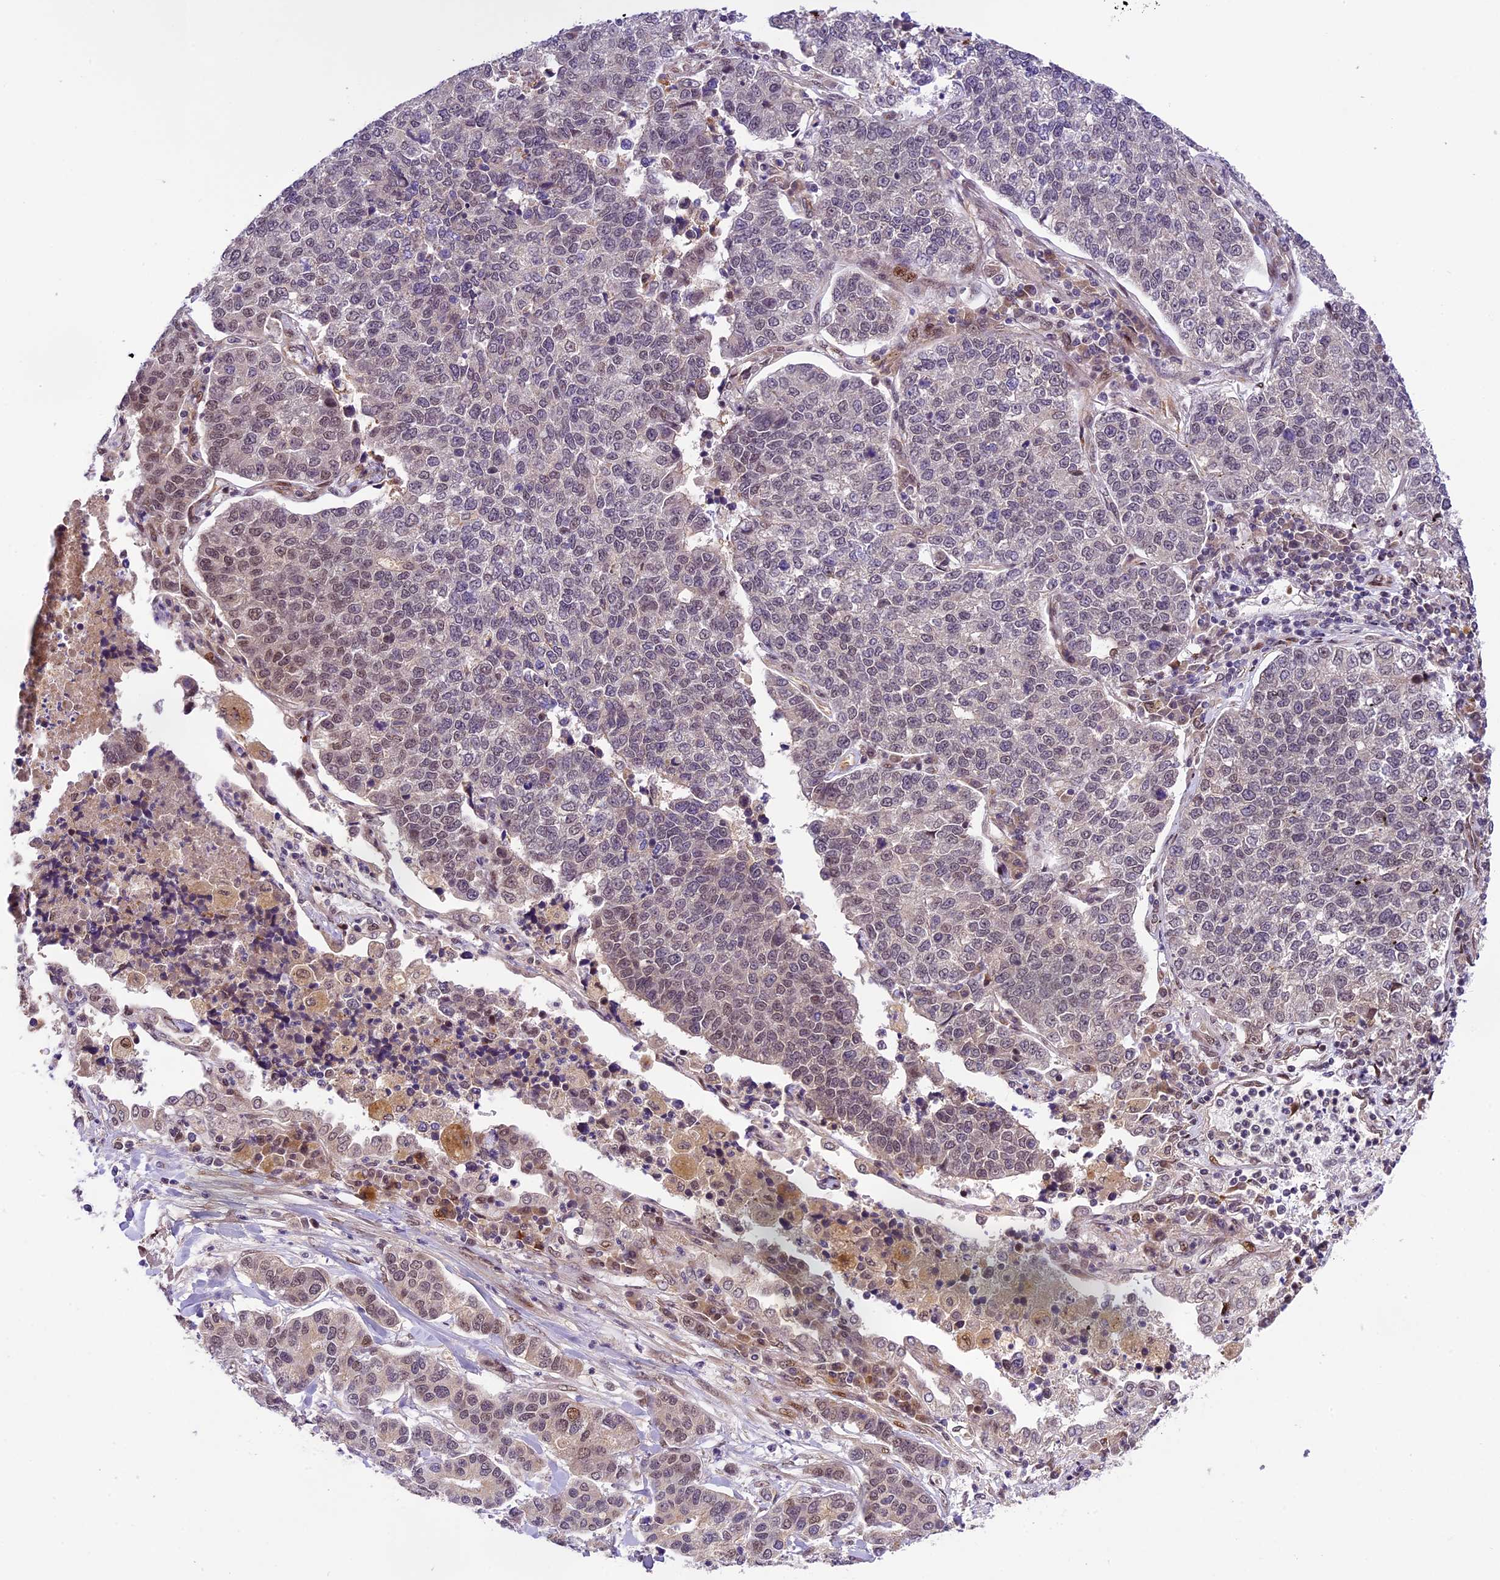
{"staining": {"intensity": "weak", "quantity": "25%-75%", "location": "nuclear"}, "tissue": "lung cancer", "cell_type": "Tumor cells", "image_type": "cancer", "snomed": [{"axis": "morphology", "description": "Adenocarcinoma, NOS"}, {"axis": "topography", "description": "Lung"}], "caption": "Protein positivity by IHC exhibits weak nuclear positivity in approximately 25%-75% of tumor cells in lung cancer (adenocarcinoma). (Brightfield microscopy of DAB IHC at high magnification).", "gene": "NEK8", "patient": {"sex": "male", "age": 49}}